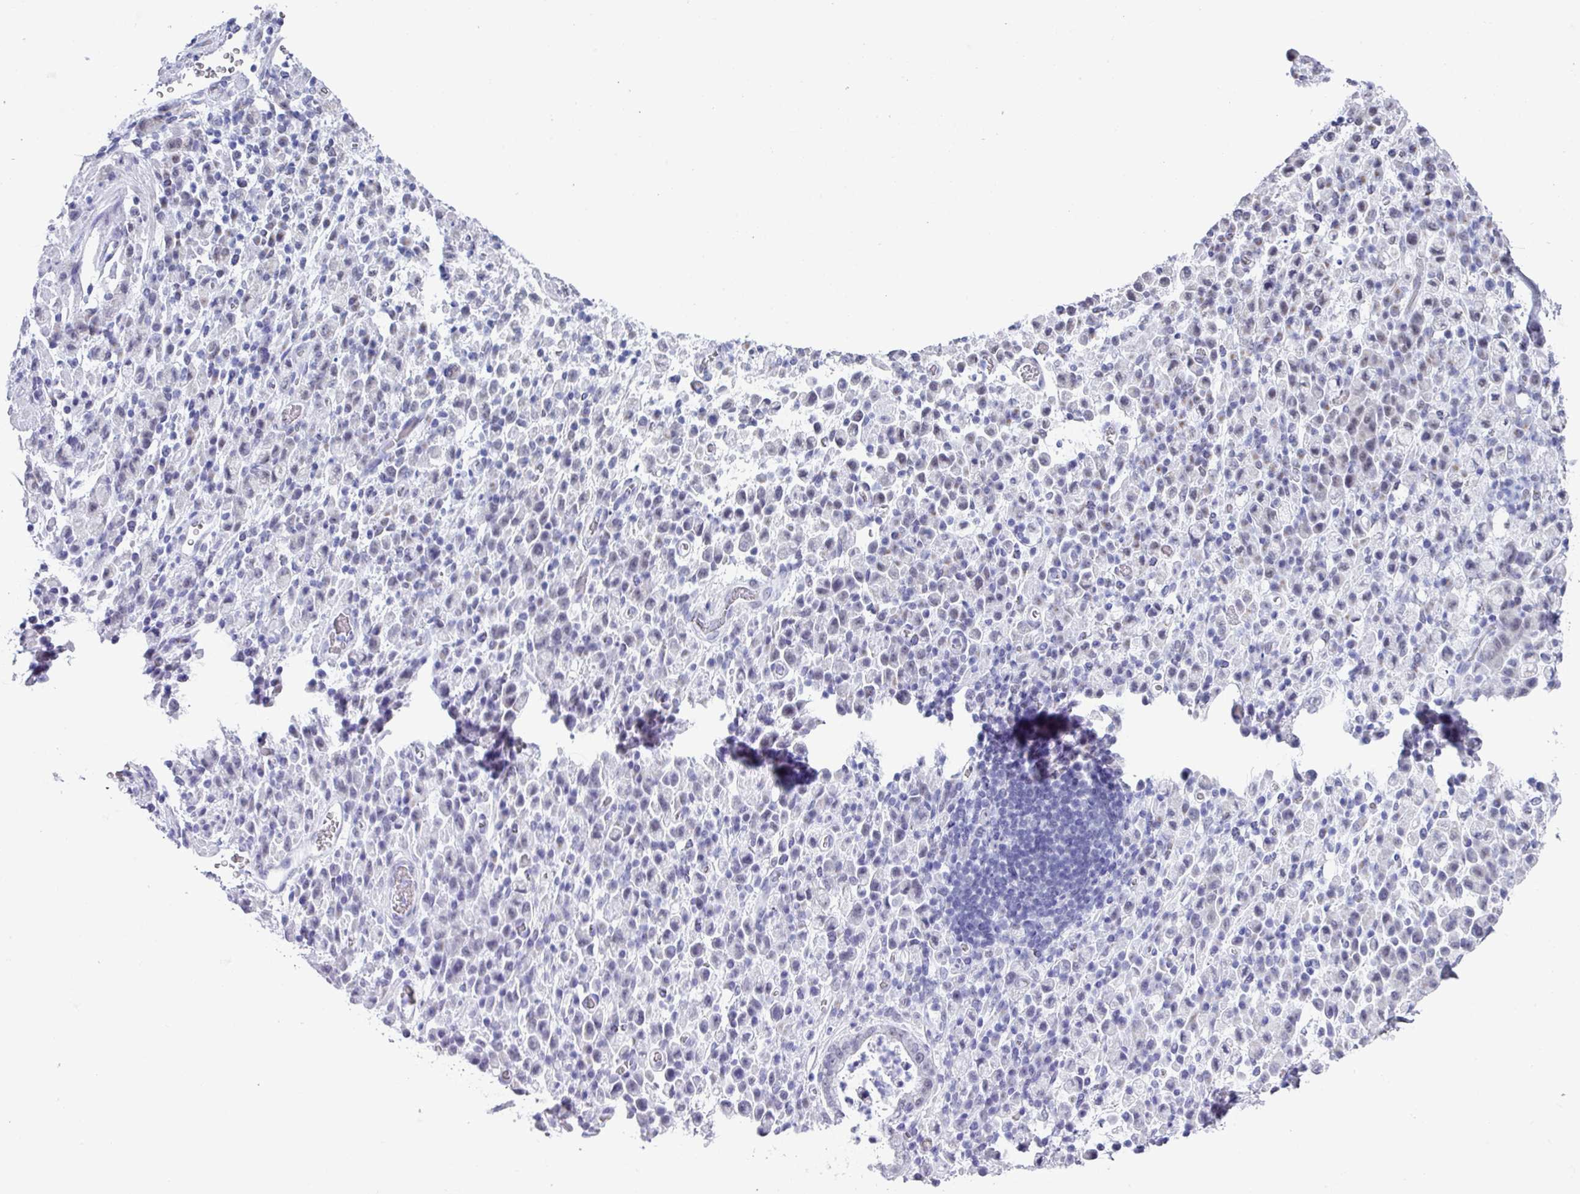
{"staining": {"intensity": "negative", "quantity": "none", "location": "none"}, "tissue": "stomach cancer", "cell_type": "Tumor cells", "image_type": "cancer", "snomed": [{"axis": "morphology", "description": "Adenocarcinoma, NOS"}, {"axis": "topography", "description": "Stomach"}], "caption": "Immunohistochemical staining of human stomach adenocarcinoma shows no significant staining in tumor cells.", "gene": "PUF60", "patient": {"sex": "male", "age": 77}}